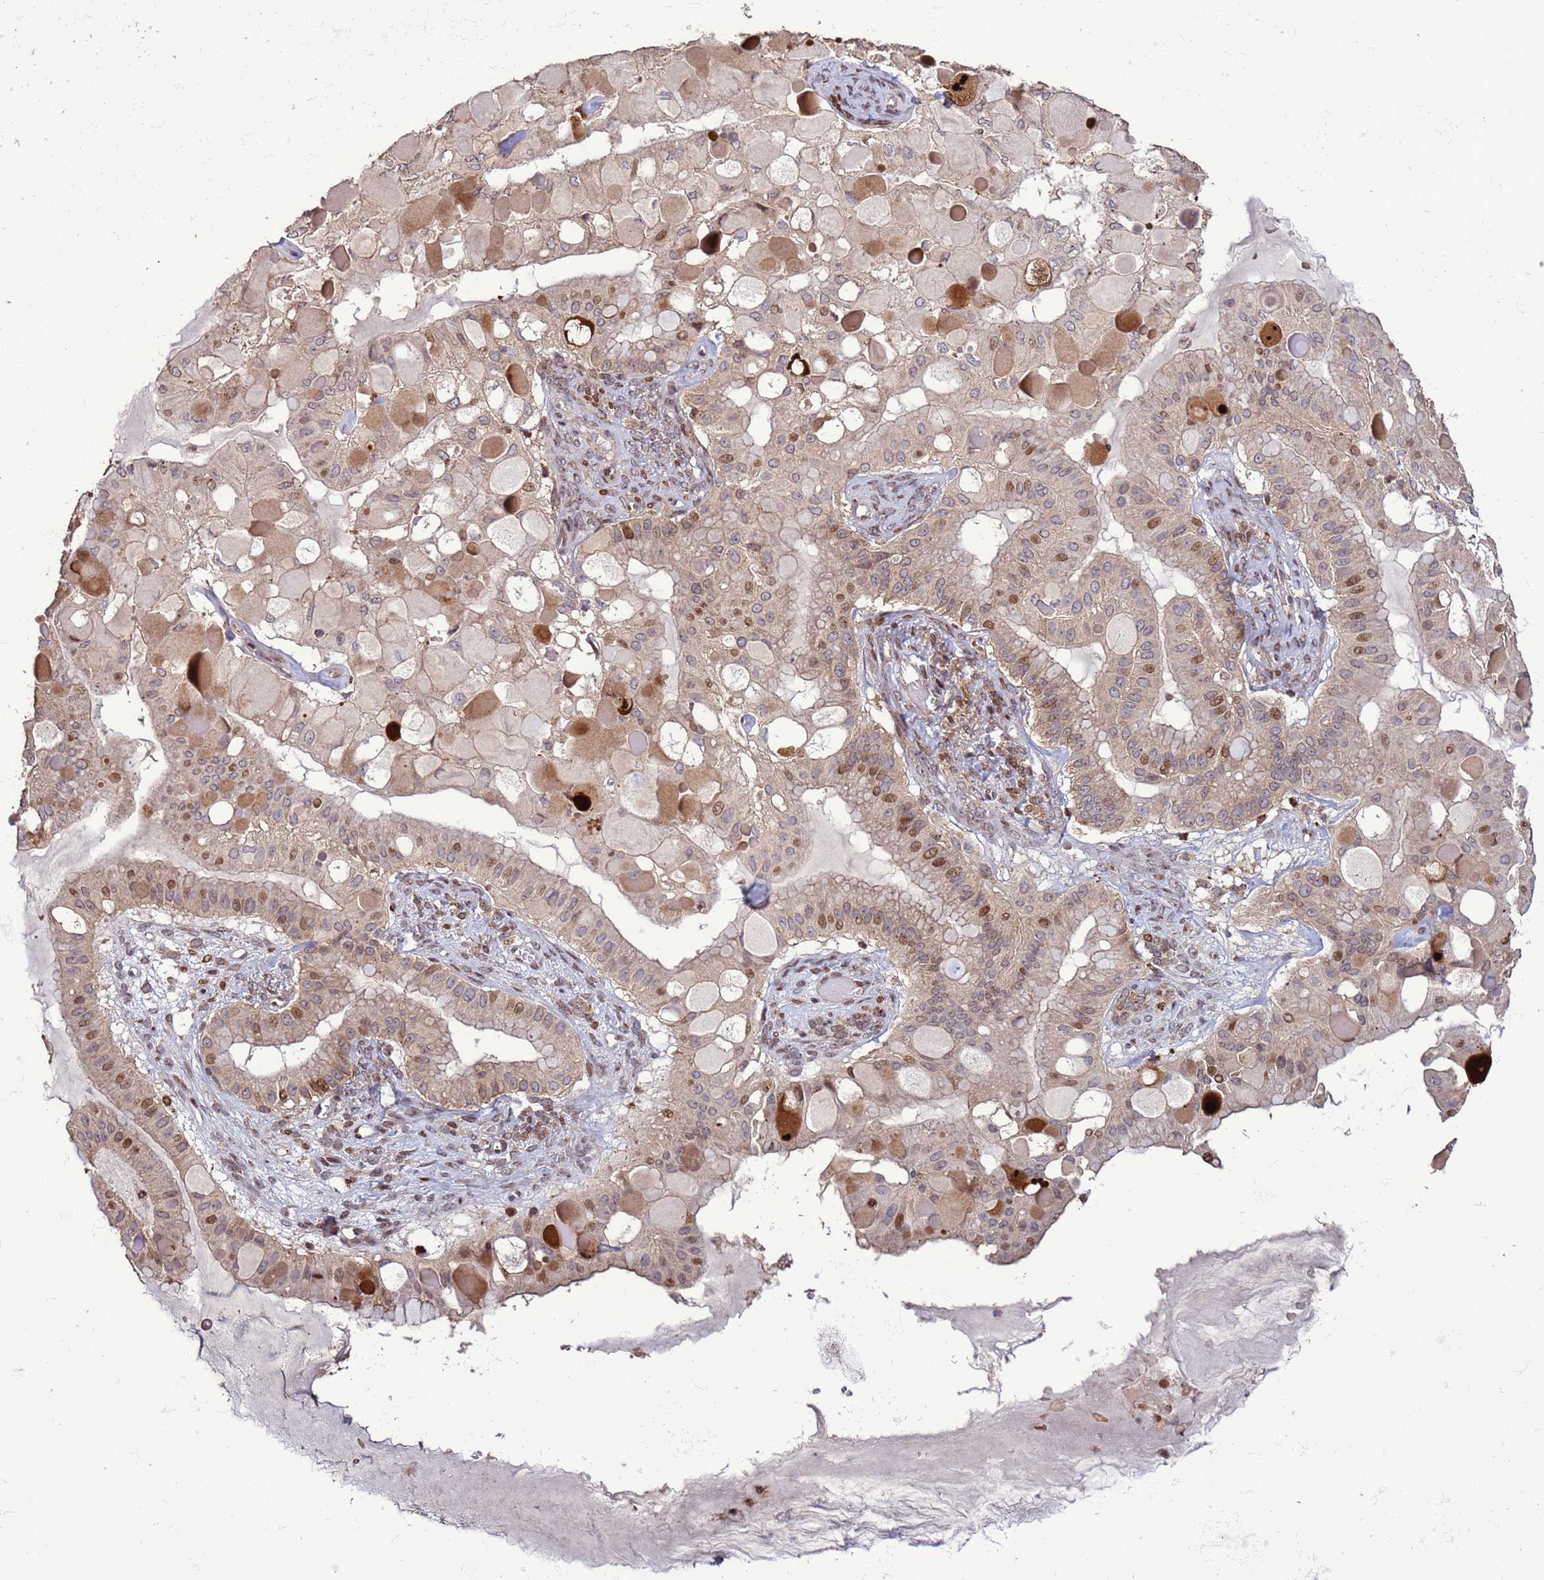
{"staining": {"intensity": "moderate", "quantity": "25%-75%", "location": "nuclear"}, "tissue": "ovarian cancer", "cell_type": "Tumor cells", "image_type": "cancer", "snomed": [{"axis": "morphology", "description": "Cystadenocarcinoma, mucinous, NOS"}, {"axis": "topography", "description": "Ovary"}], "caption": "DAB immunohistochemical staining of human ovarian cancer (mucinous cystadenocarcinoma) demonstrates moderate nuclear protein staining in about 25%-75% of tumor cells.", "gene": "HGH1", "patient": {"sex": "female", "age": 61}}